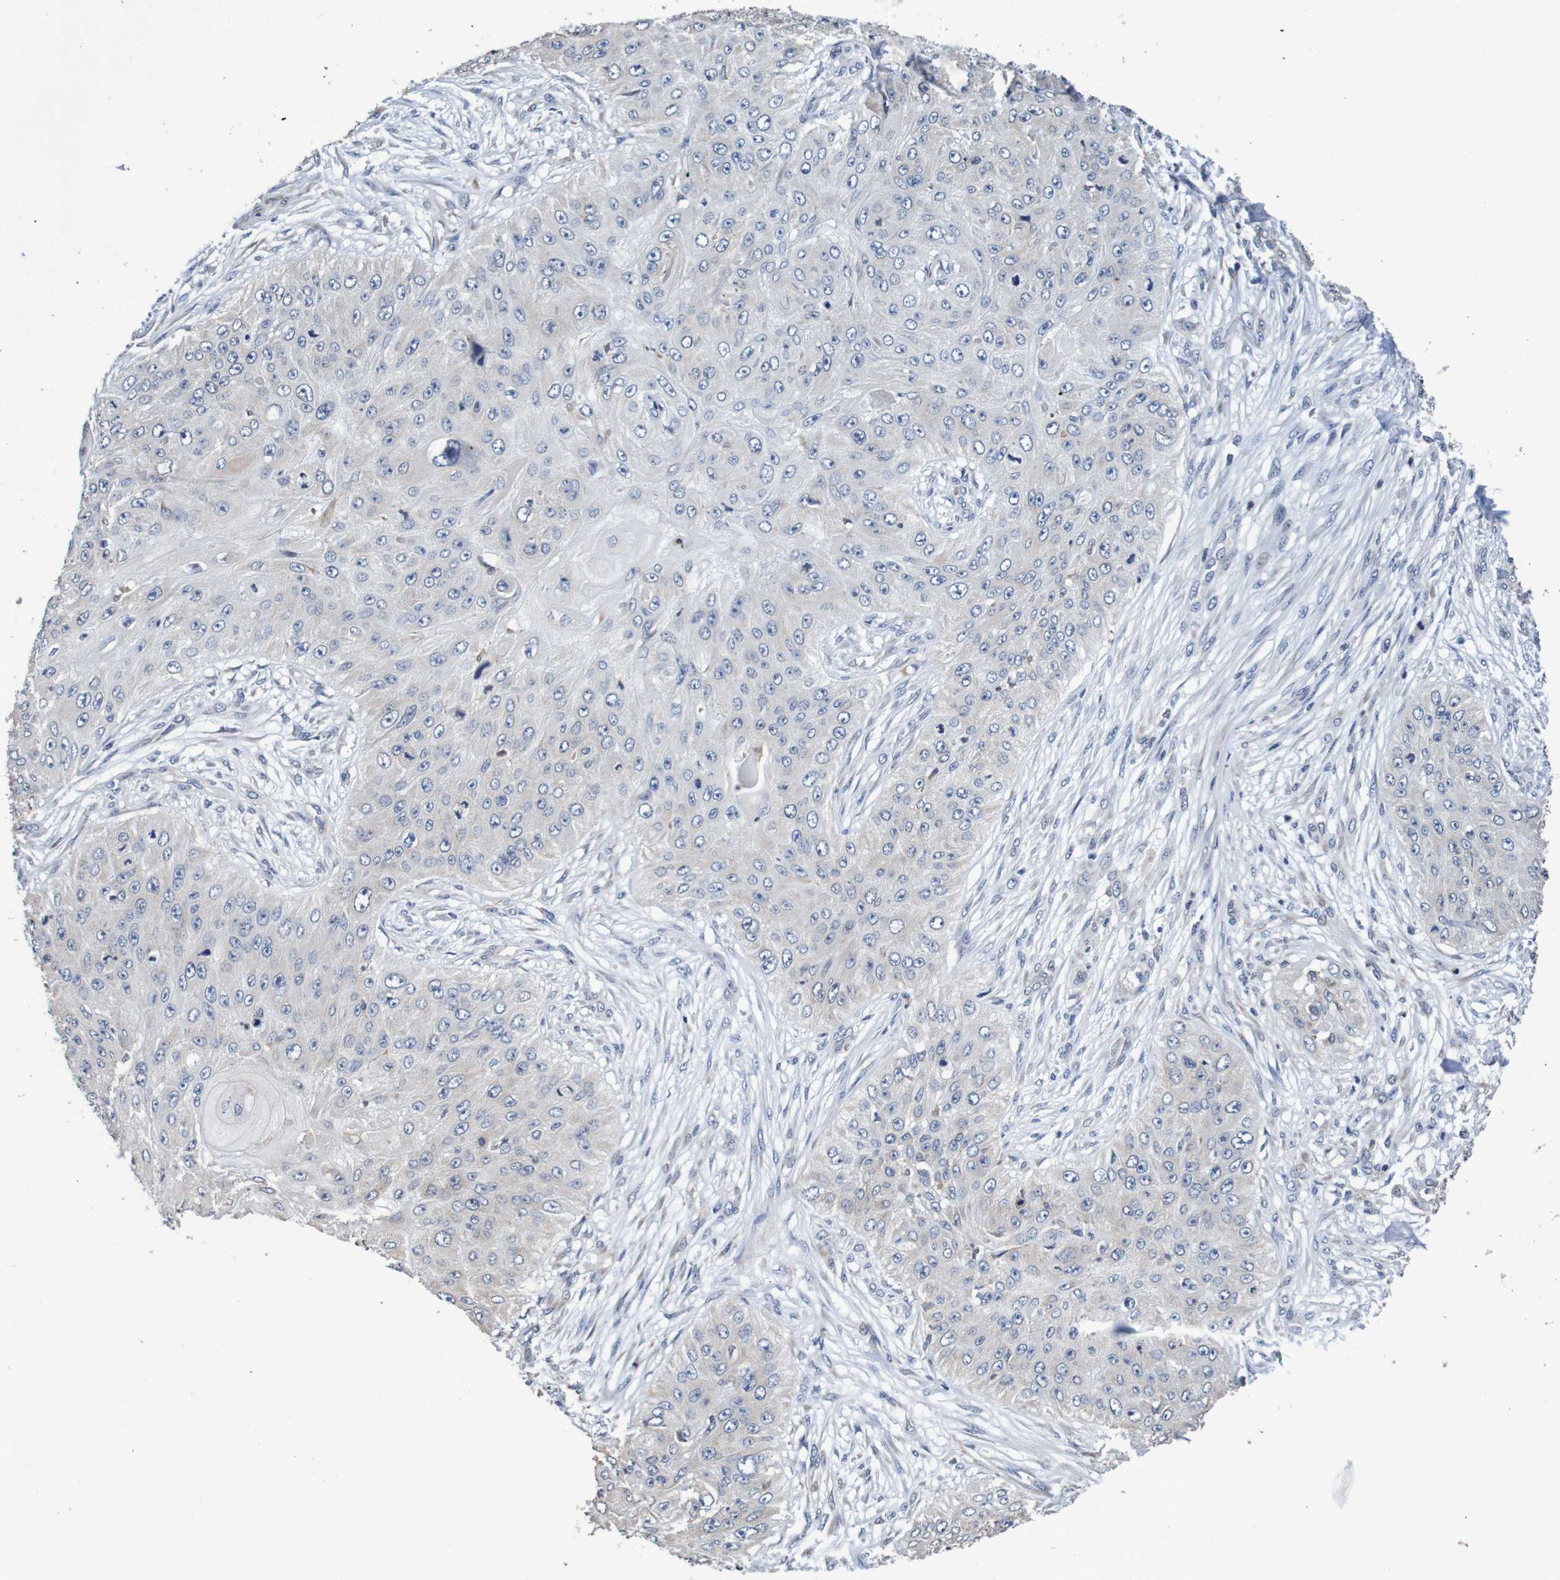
{"staining": {"intensity": "negative", "quantity": "none", "location": "none"}, "tissue": "skin cancer", "cell_type": "Tumor cells", "image_type": "cancer", "snomed": [{"axis": "morphology", "description": "Squamous cell carcinoma, NOS"}, {"axis": "topography", "description": "Skin"}], "caption": "Tumor cells show no significant positivity in skin cancer. (Brightfield microscopy of DAB IHC at high magnification).", "gene": "FIBP", "patient": {"sex": "female", "age": 80}}